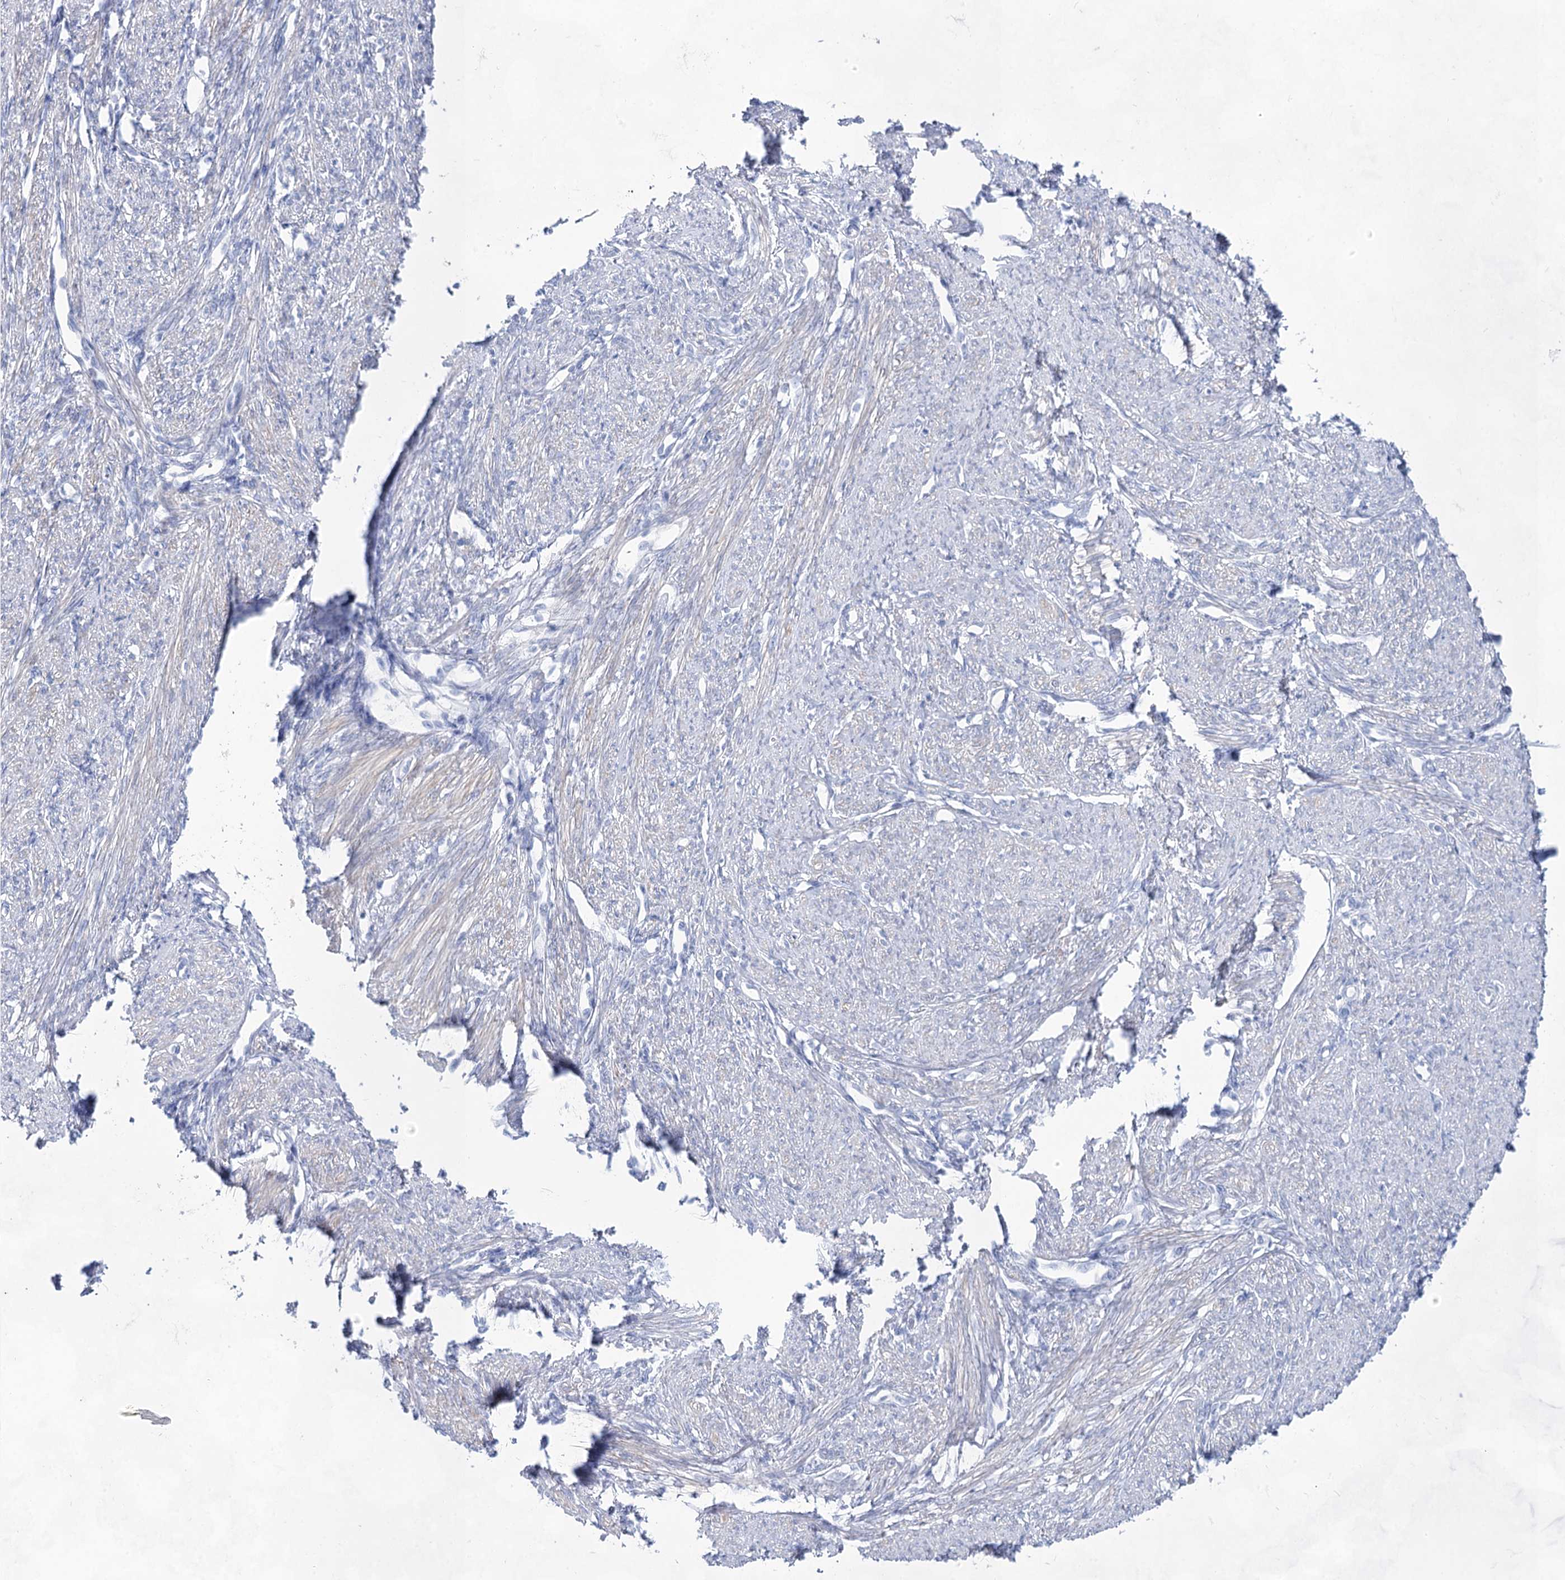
{"staining": {"intensity": "weak", "quantity": "<25%", "location": "cytoplasmic/membranous"}, "tissue": "smooth muscle", "cell_type": "Smooth muscle cells", "image_type": "normal", "snomed": [{"axis": "morphology", "description": "Normal tissue, NOS"}, {"axis": "topography", "description": "Smooth muscle"}, {"axis": "topography", "description": "Uterus"}], "caption": "IHC micrograph of normal smooth muscle: human smooth muscle stained with DAB (3,3'-diaminobenzidine) exhibits no significant protein expression in smooth muscle cells.", "gene": "ACRV1", "patient": {"sex": "female", "age": 59}}